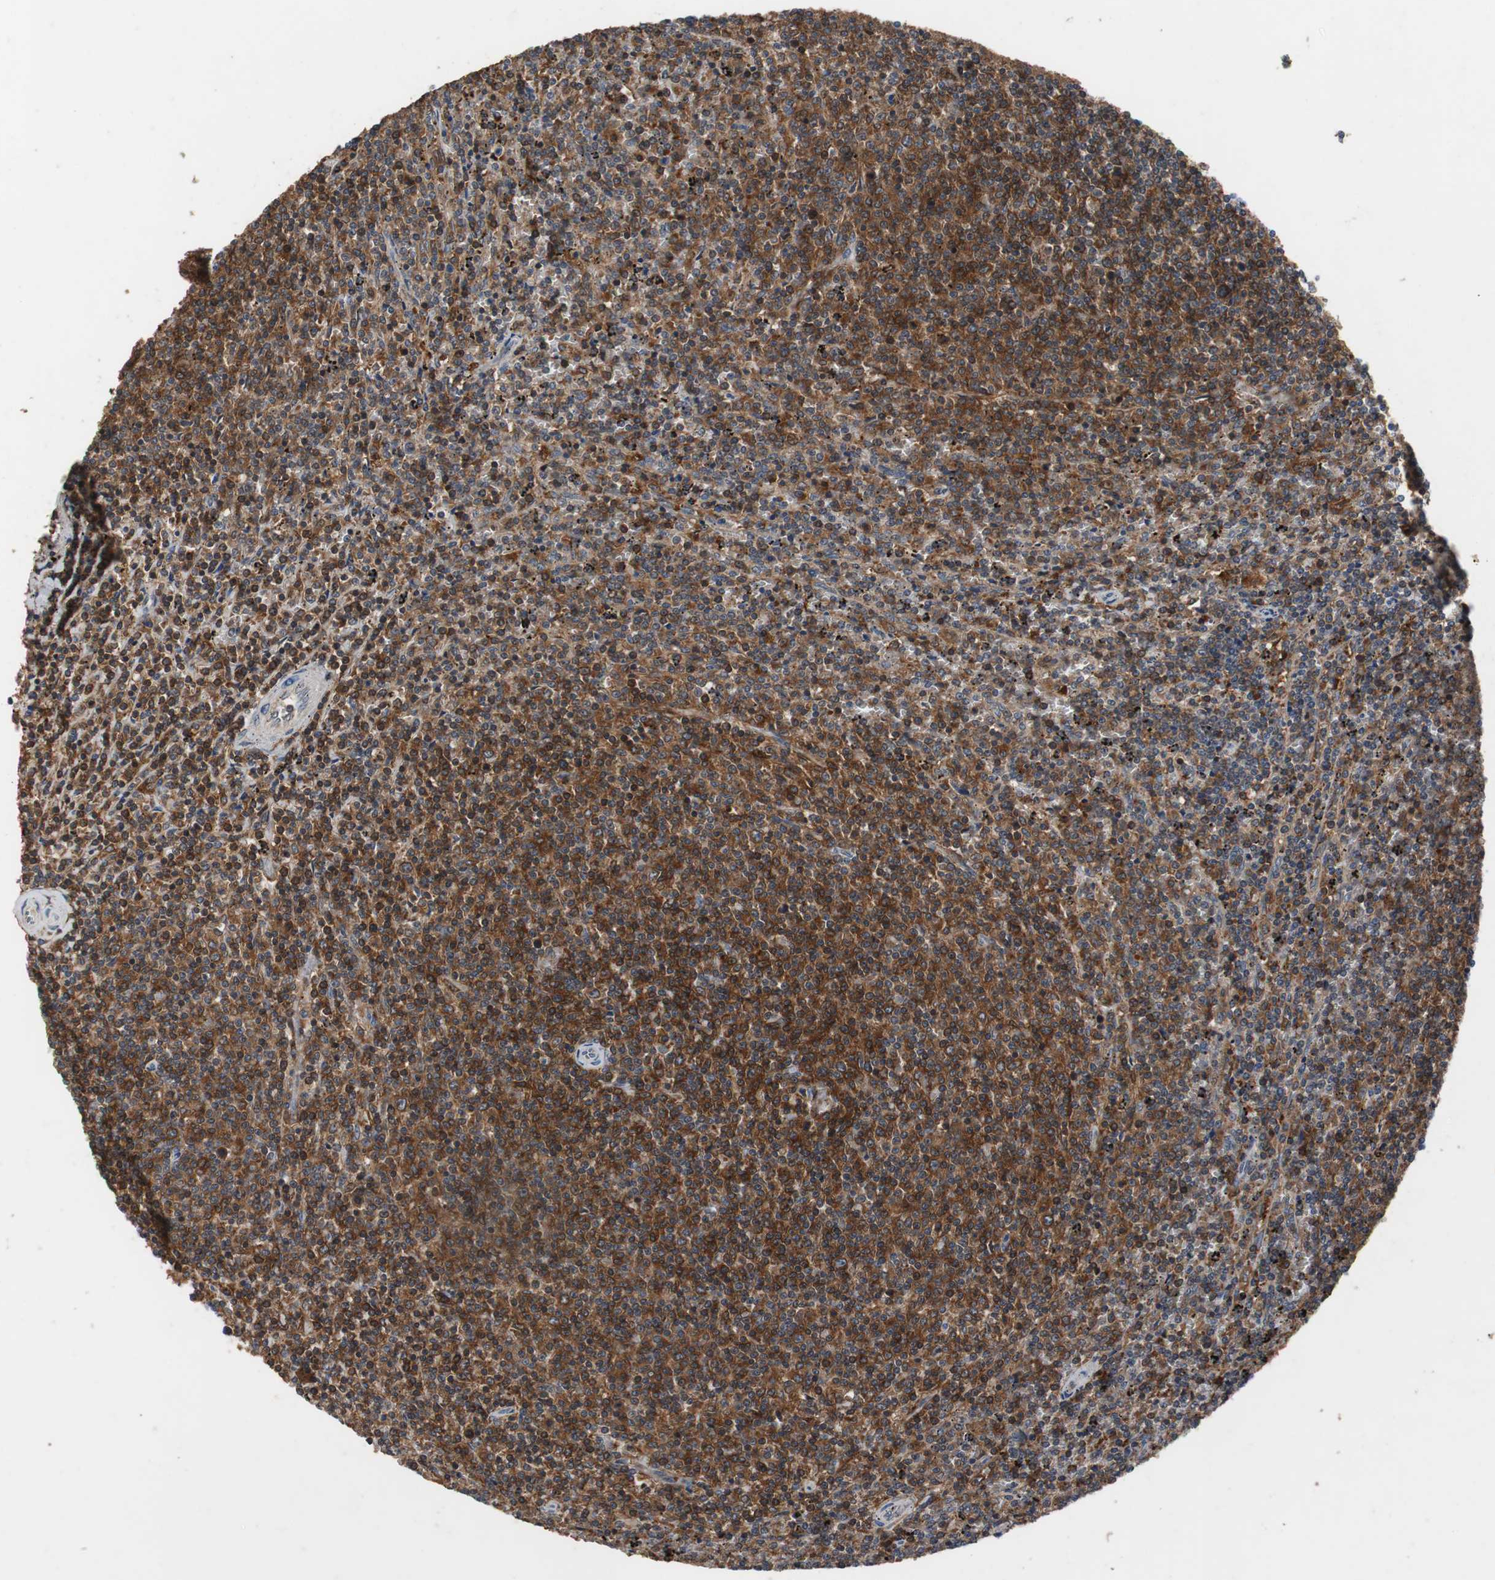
{"staining": {"intensity": "strong", "quantity": ">75%", "location": "cytoplasmic/membranous"}, "tissue": "lymphoma", "cell_type": "Tumor cells", "image_type": "cancer", "snomed": [{"axis": "morphology", "description": "Malignant lymphoma, non-Hodgkin's type, Low grade"}, {"axis": "topography", "description": "Spleen"}], "caption": "Immunohistochemistry of human lymphoma exhibits high levels of strong cytoplasmic/membranous positivity in approximately >75% of tumor cells.", "gene": "CALB2", "patient": {"sex": "female", "age": 50}}